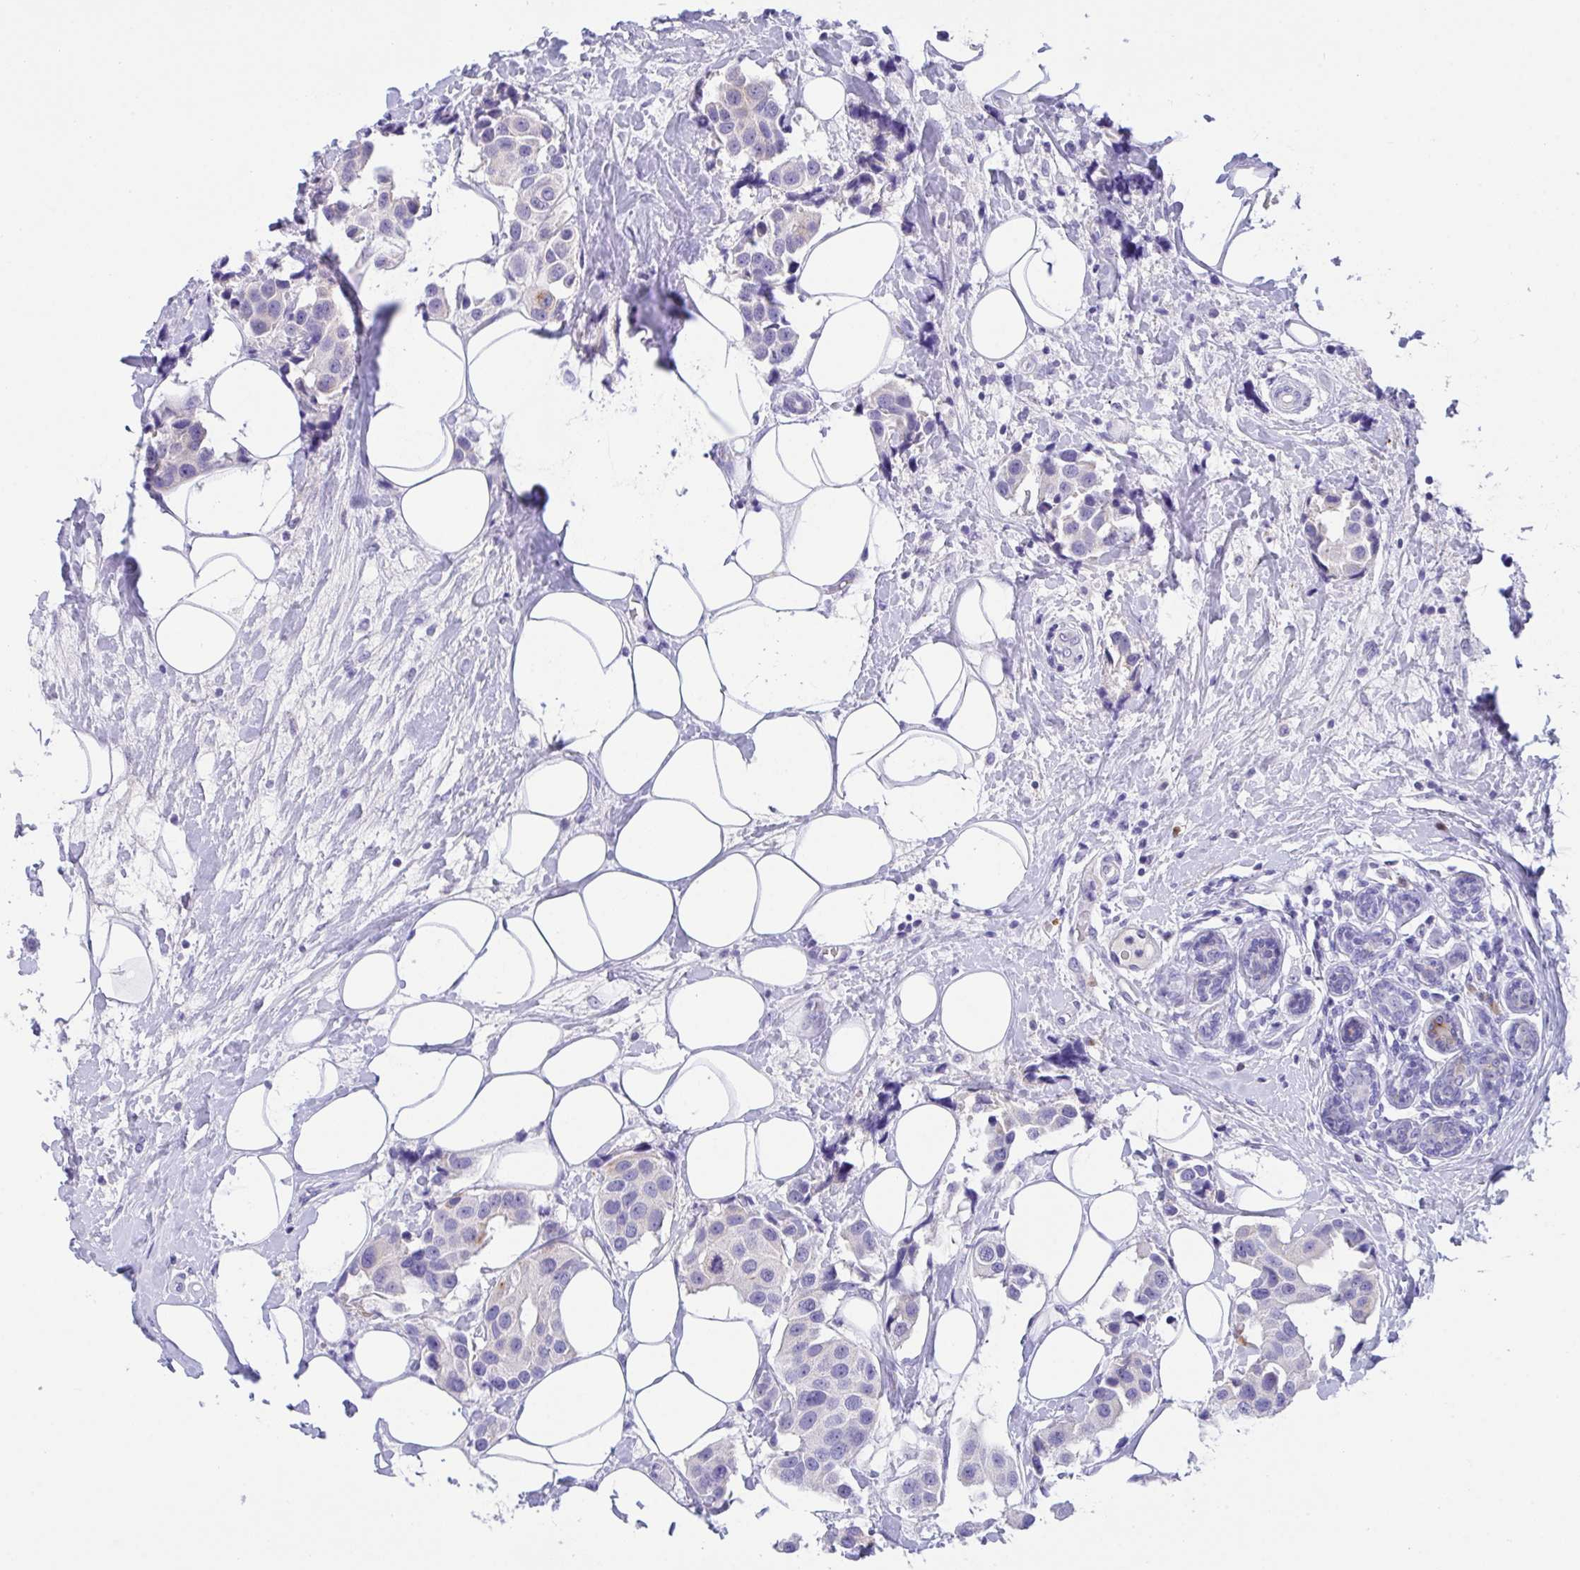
{"staining": {"intensity": "negative", "quantity": "none", "location": "none"}, "tissue": "breast cancer", "cell_type": "Tumor cells", "image_type": "cancer", "snomed": [{"axis": "morphology", "description": "Normal tissue, NOS"}, {"axis": "morphology", "description": "Duct carcinoma"}, {"axis": "topography", "description": "Breast"}], "caption": "Immunohistochemical staining of breast infiltrating ductal carcinoma shows no significant expression in tumor cells.", "gene": "FBXL20", "patient": {"sex": "female", "age": 39}}